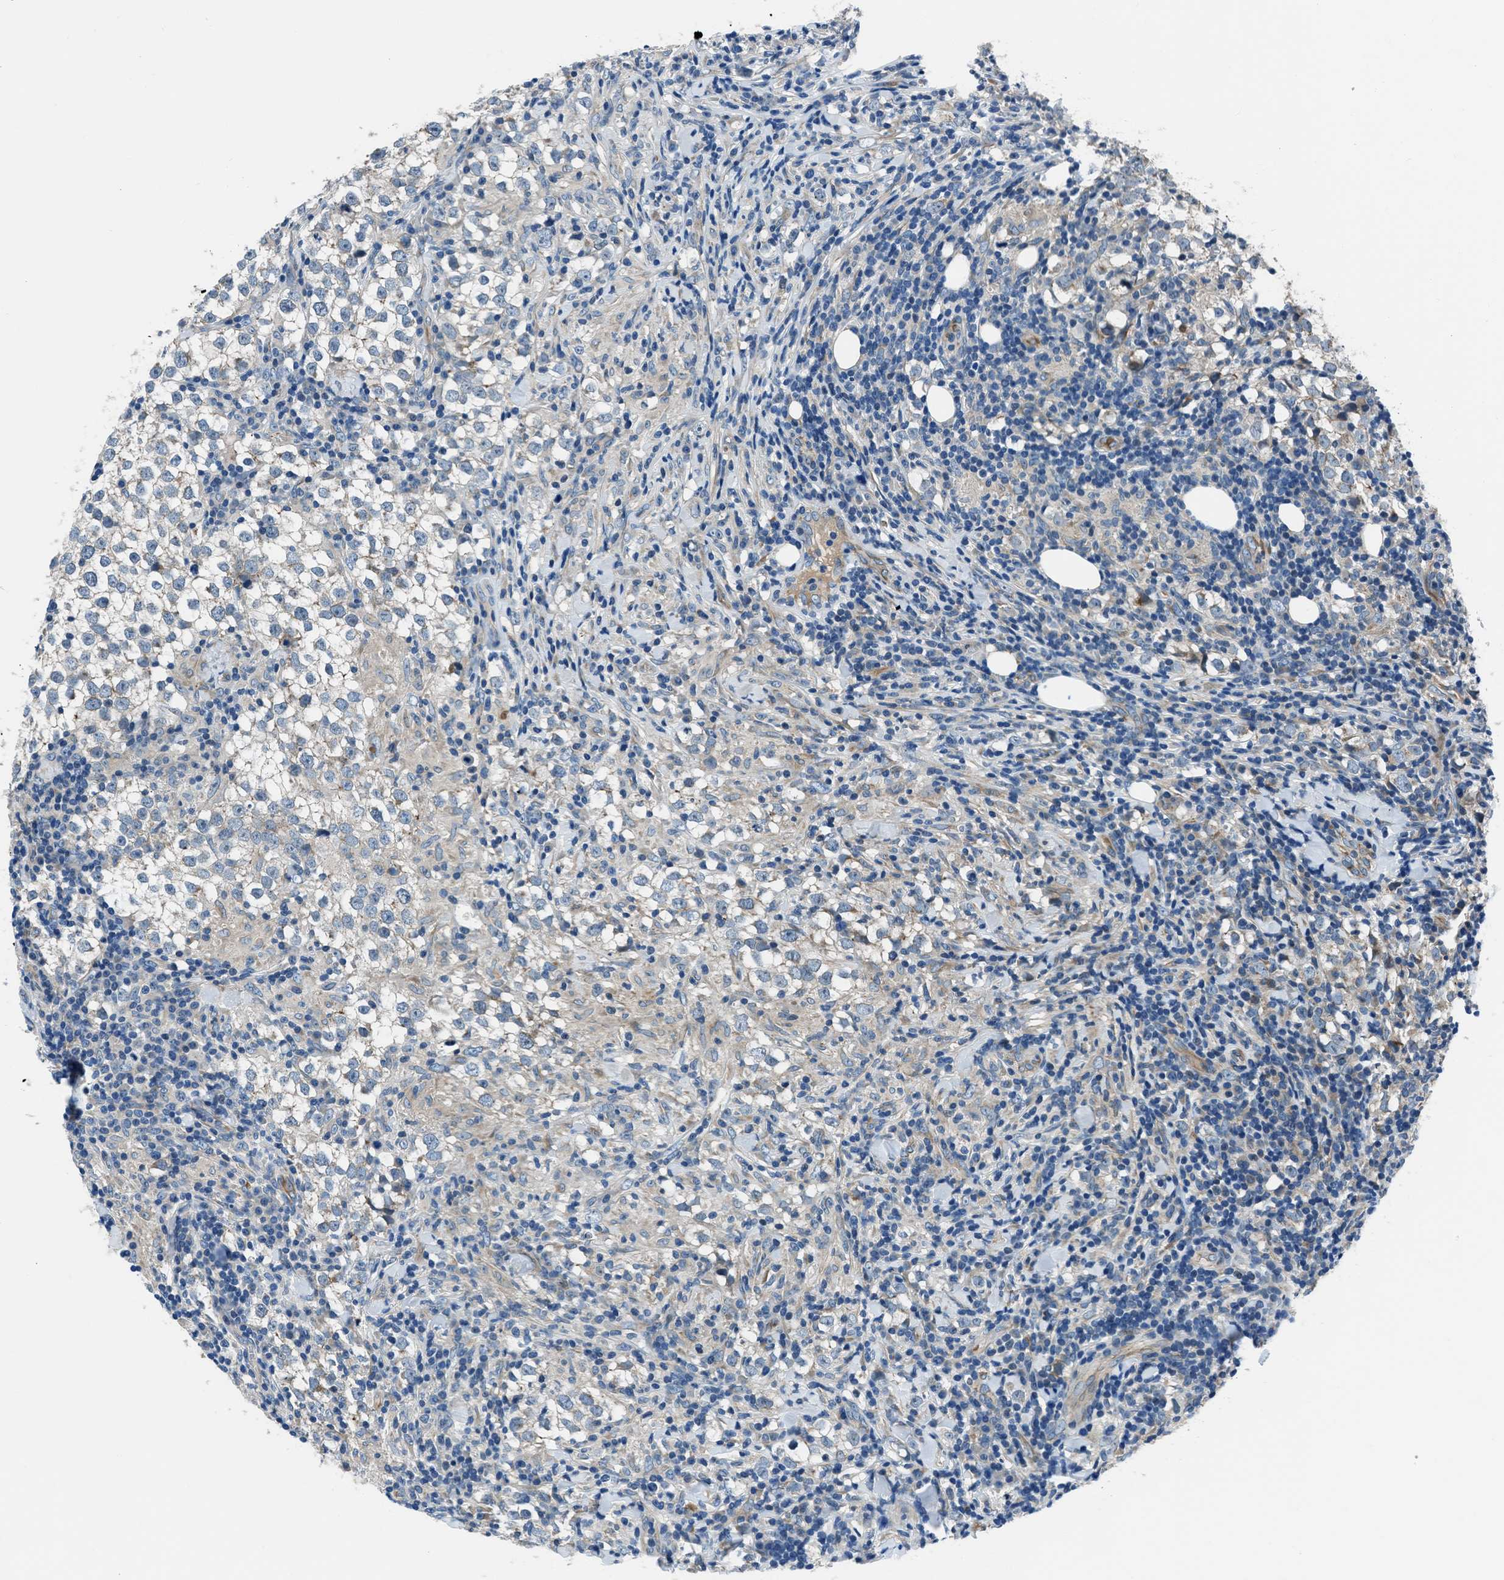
{"staining": {"intensity": "negative", "quantity": "none", "location": "none"}, "tissue": "testis cancer", "cell_type": "Tumor cells", "image_type": "cancer", "snomed": [{"axis": "morphology", "description": "Seminoma, NOS"}, {"axis": "morphology", "description": "Carcinoma, Embryonal, NOS"}, {"axis": "topography", "description": "Testis"}], "caption": "Immunohistochemistry of human testis cancer shows no expression in tumor cells.", "gene": "SLC38A6", "patient": {"sex": "male", "age": 36}}